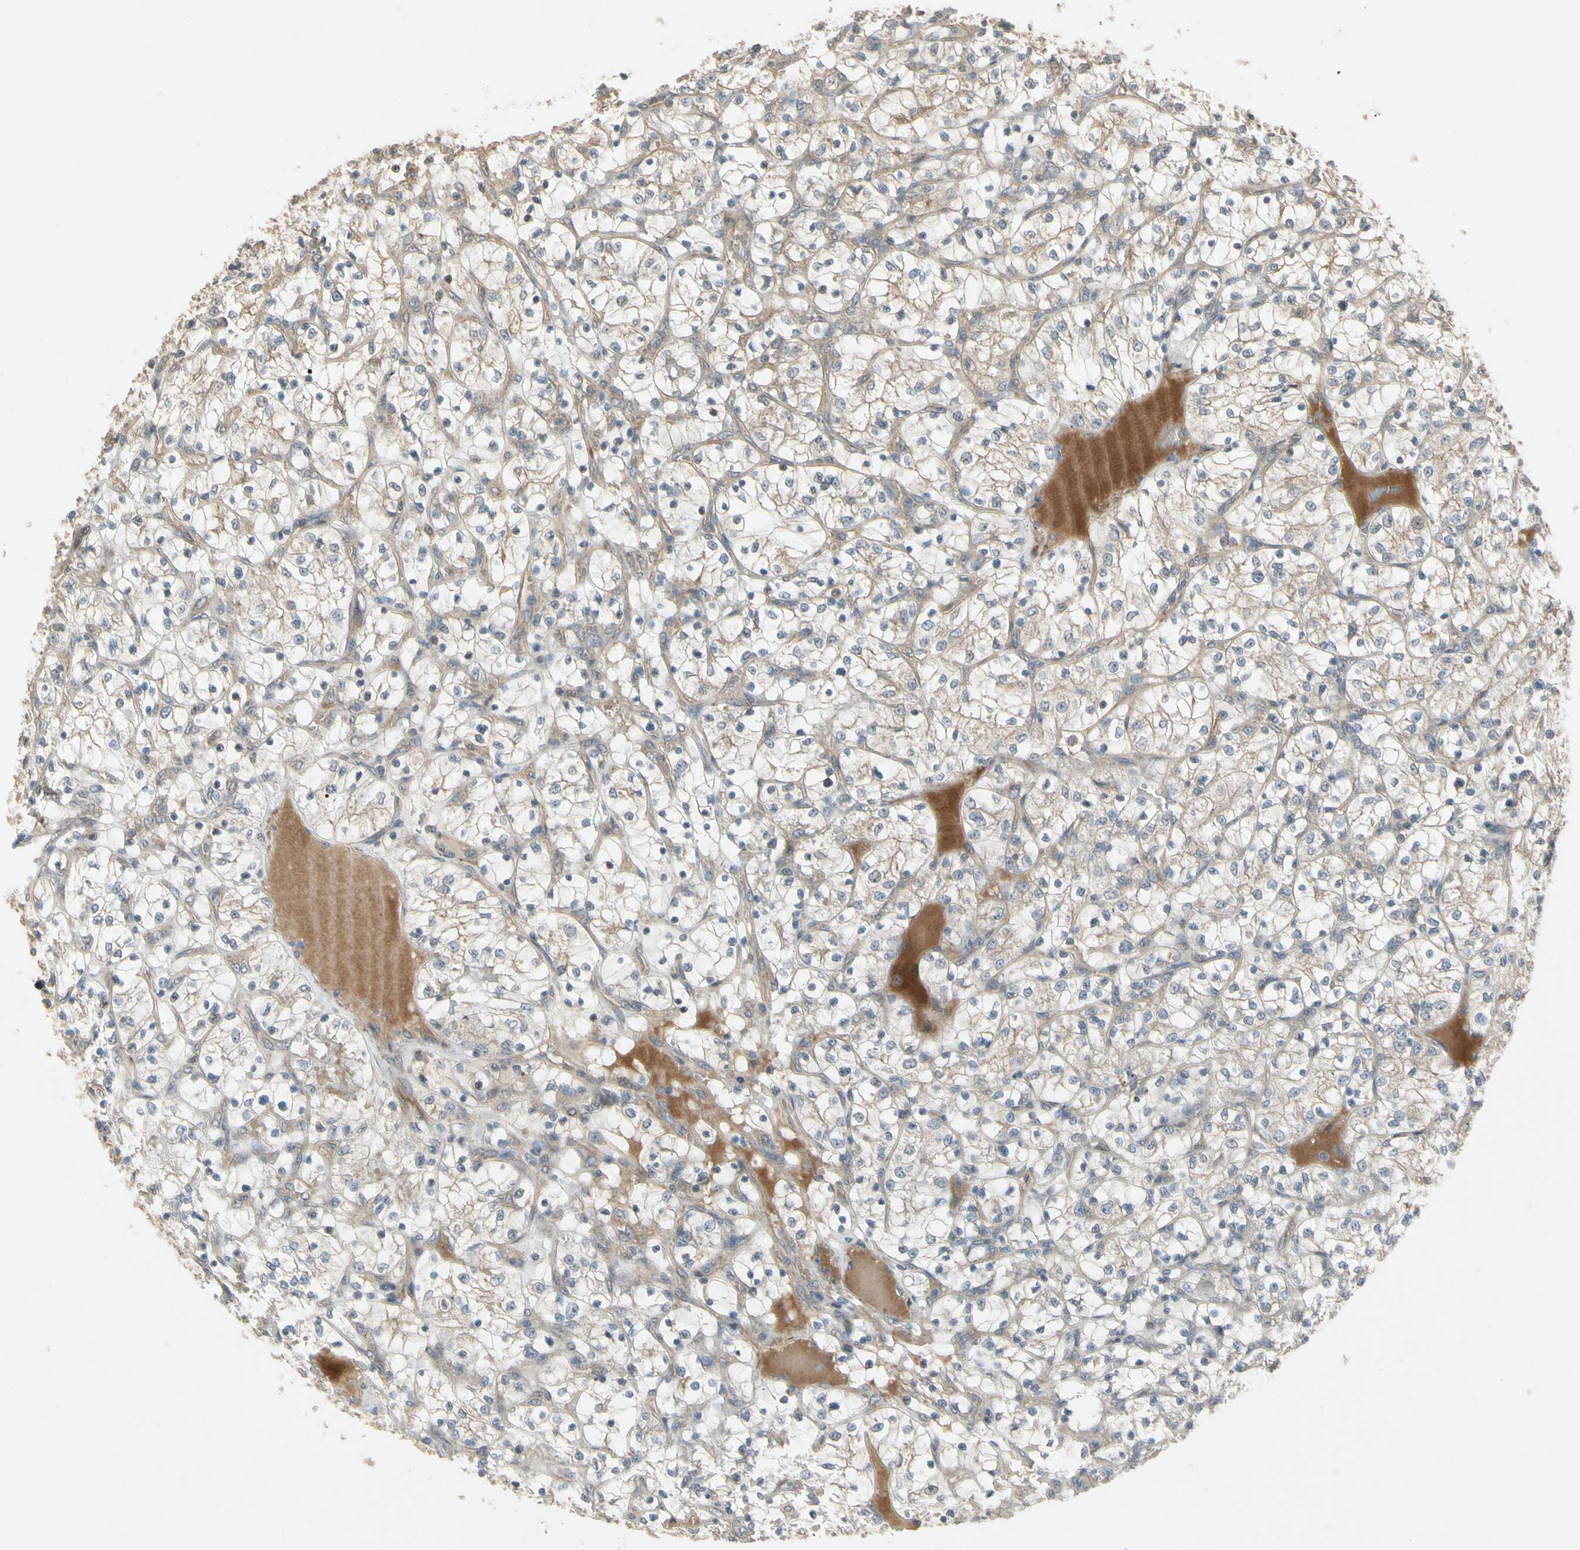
{"staining": {"intensity": "weak", "quantity": "25%-75%", "location": "cytoplasmic/membranous"}, "tissue": "renal cancer", "cell_type": "Tumor cells", "image_type": "cancer", "snomed": [{"axis": "morphology", "description": "Adenocarcinoma, NOS"}, {"axis": "topography", "description": "Kidney"}], "caption": "Renal adenocarcinoma stained for a protein (brown) reveals weak cytoplasmic/membranous positive staining in about 25%-75% of tumor cells.", "gene": "ACVR1", "patient": {"sex": "female", "age": 69}}